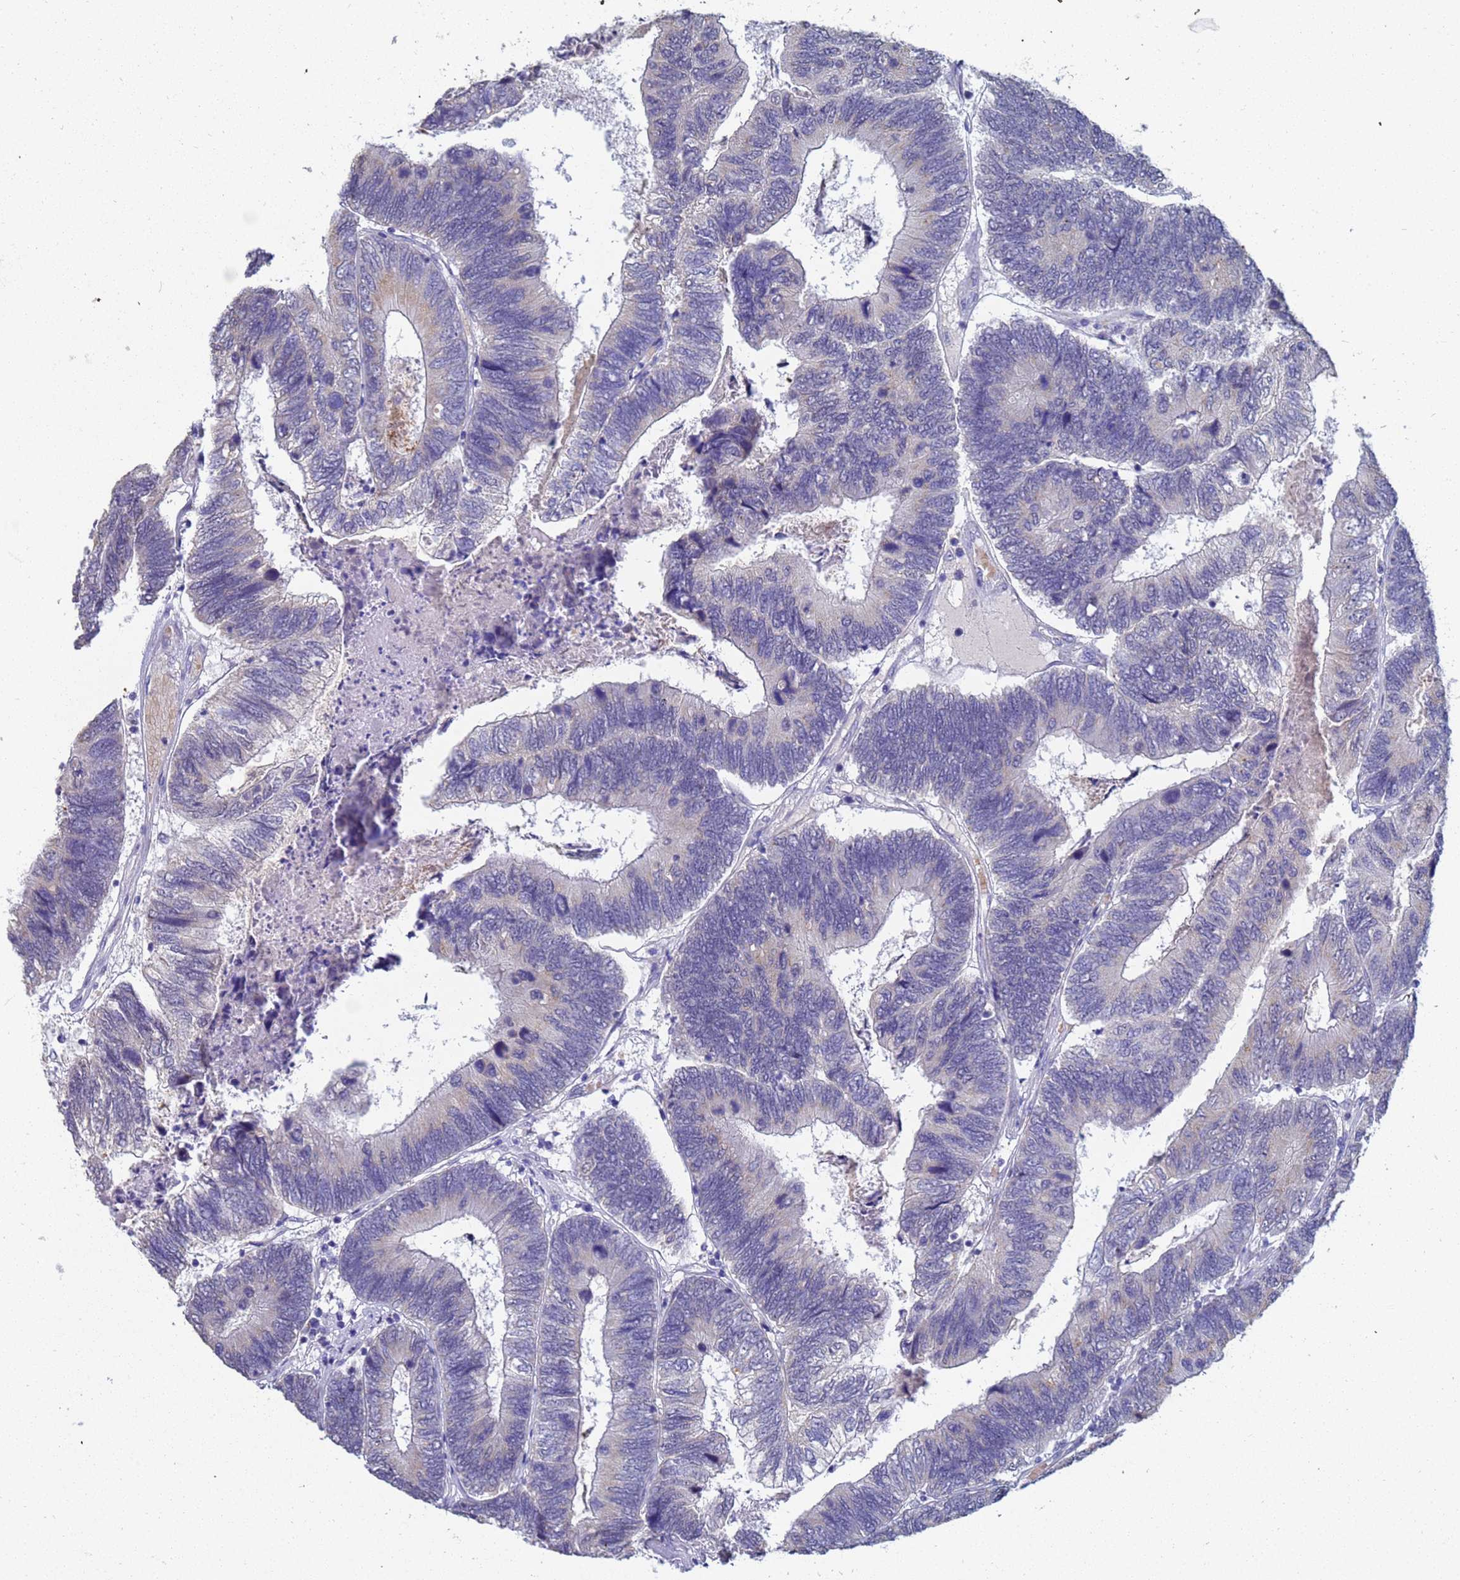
{"staining": {"intensity": "negative", "quantity": "none", "location": "none"}, "tissue": "colorectal cancer", "cell_type": "Tumor cells", "image_type": "cancer", "snomed": [{"axis": "morphology", "description": "Adenocarcinoma, NOS"}, {"axis": "topography", "description": "Colon"}], "caption": "Tumor cells show no significant positivity in adenocarcinoma (colorectal).", "gene": "IHO1", "patient": {"sex": "female", "age": 67}}